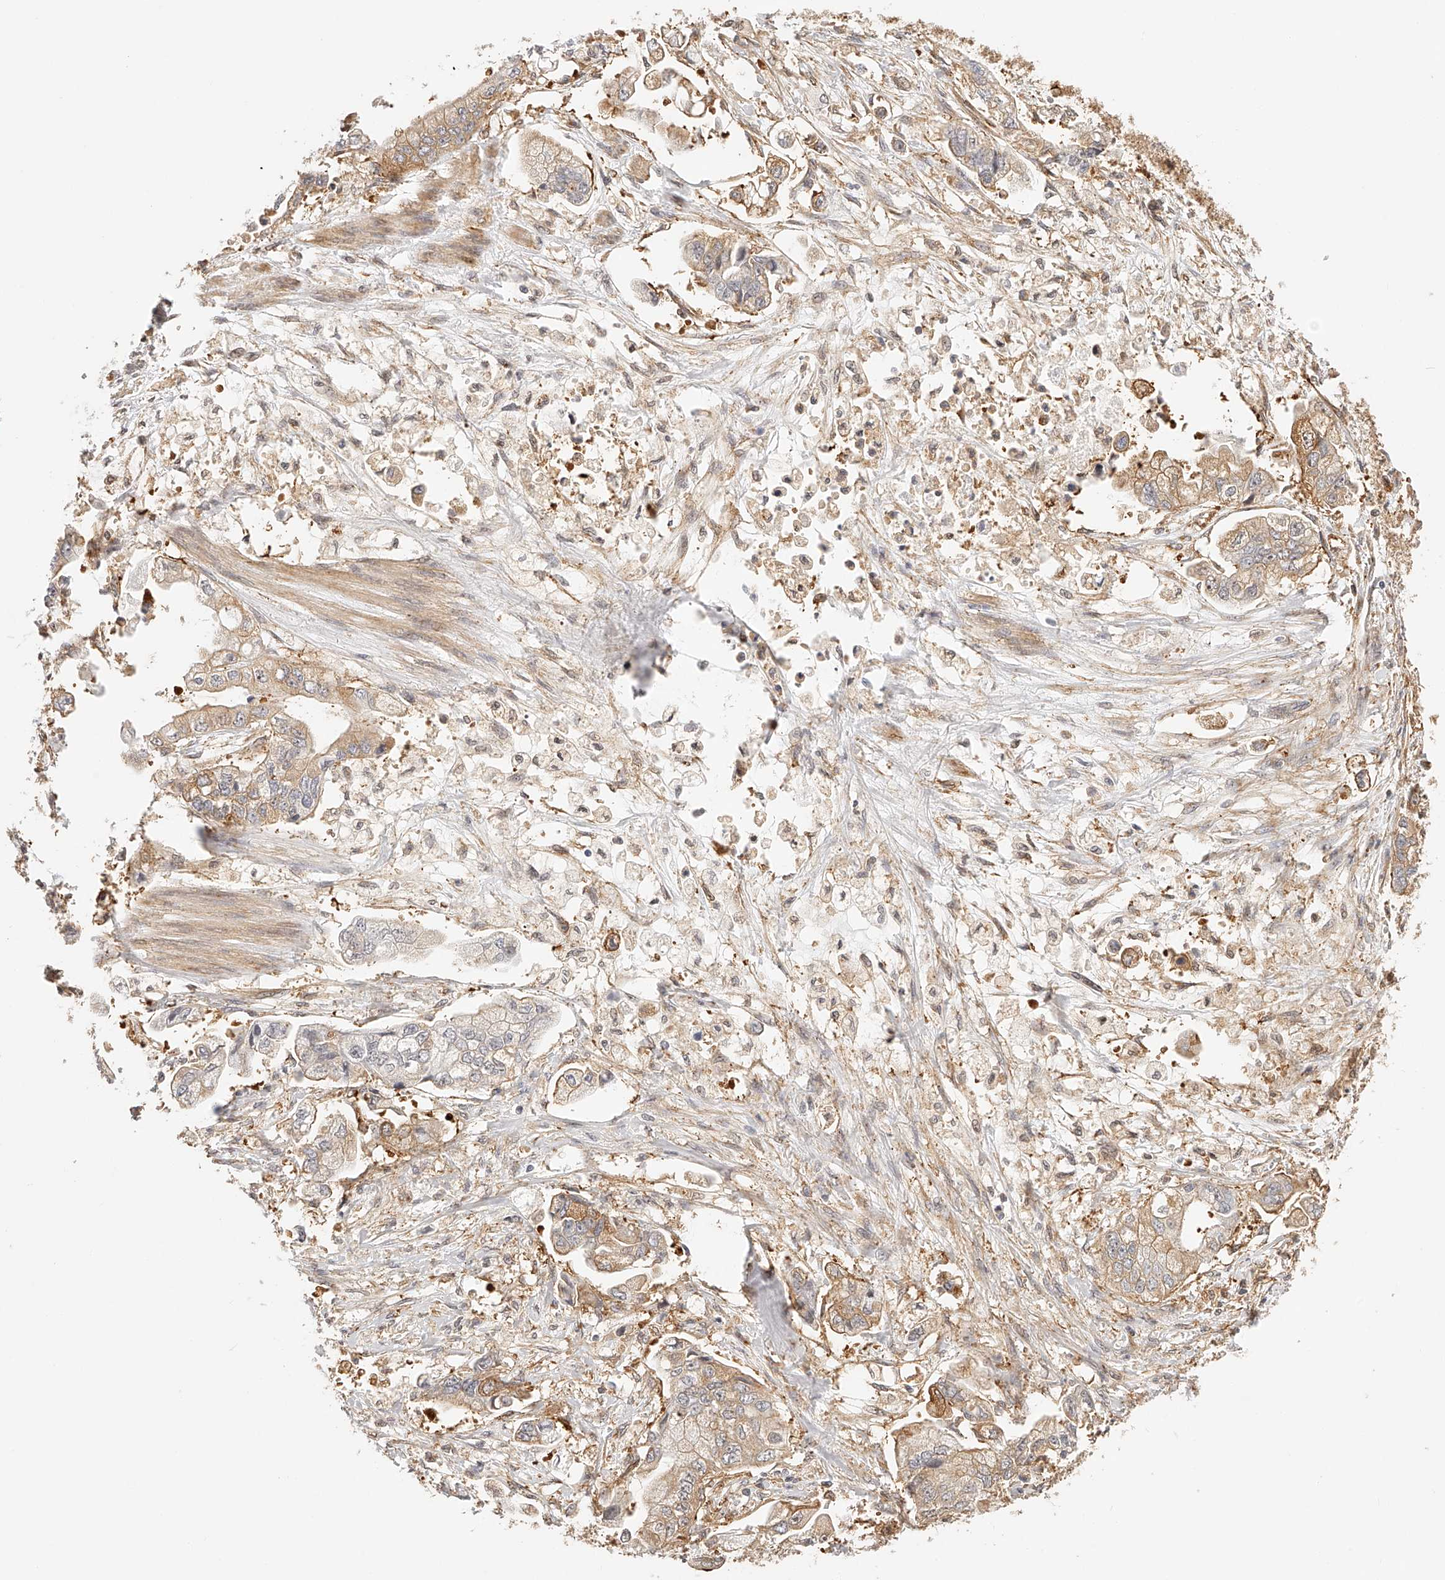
{"staining": {"intensity": "moderate", "quantity": ">75%", "location": "cytoplasmic/membranous"}, "tissue": "stomach cancer", "cell_type": "Tumor cells", "image_type": "cancer", "snomed": [{"axis": "morphology", "description": "Adenocarcinoma, NOS"}, {"axis": "topography", "description": "Stomach"}], "caption": "Immunohistochemistry (IHC) micrograph of neoplastic tissue: stomach adenocarcinoma stained using immunohistochemistry exhibits medium levels of moderate protein expression localized specifically in the cytoplasmic/membranous of tumor cells, appearing as a cytoplasmic/membranous brown color.", "gene": "SYNC", "patient": {"sex": "male", "age": 62}}